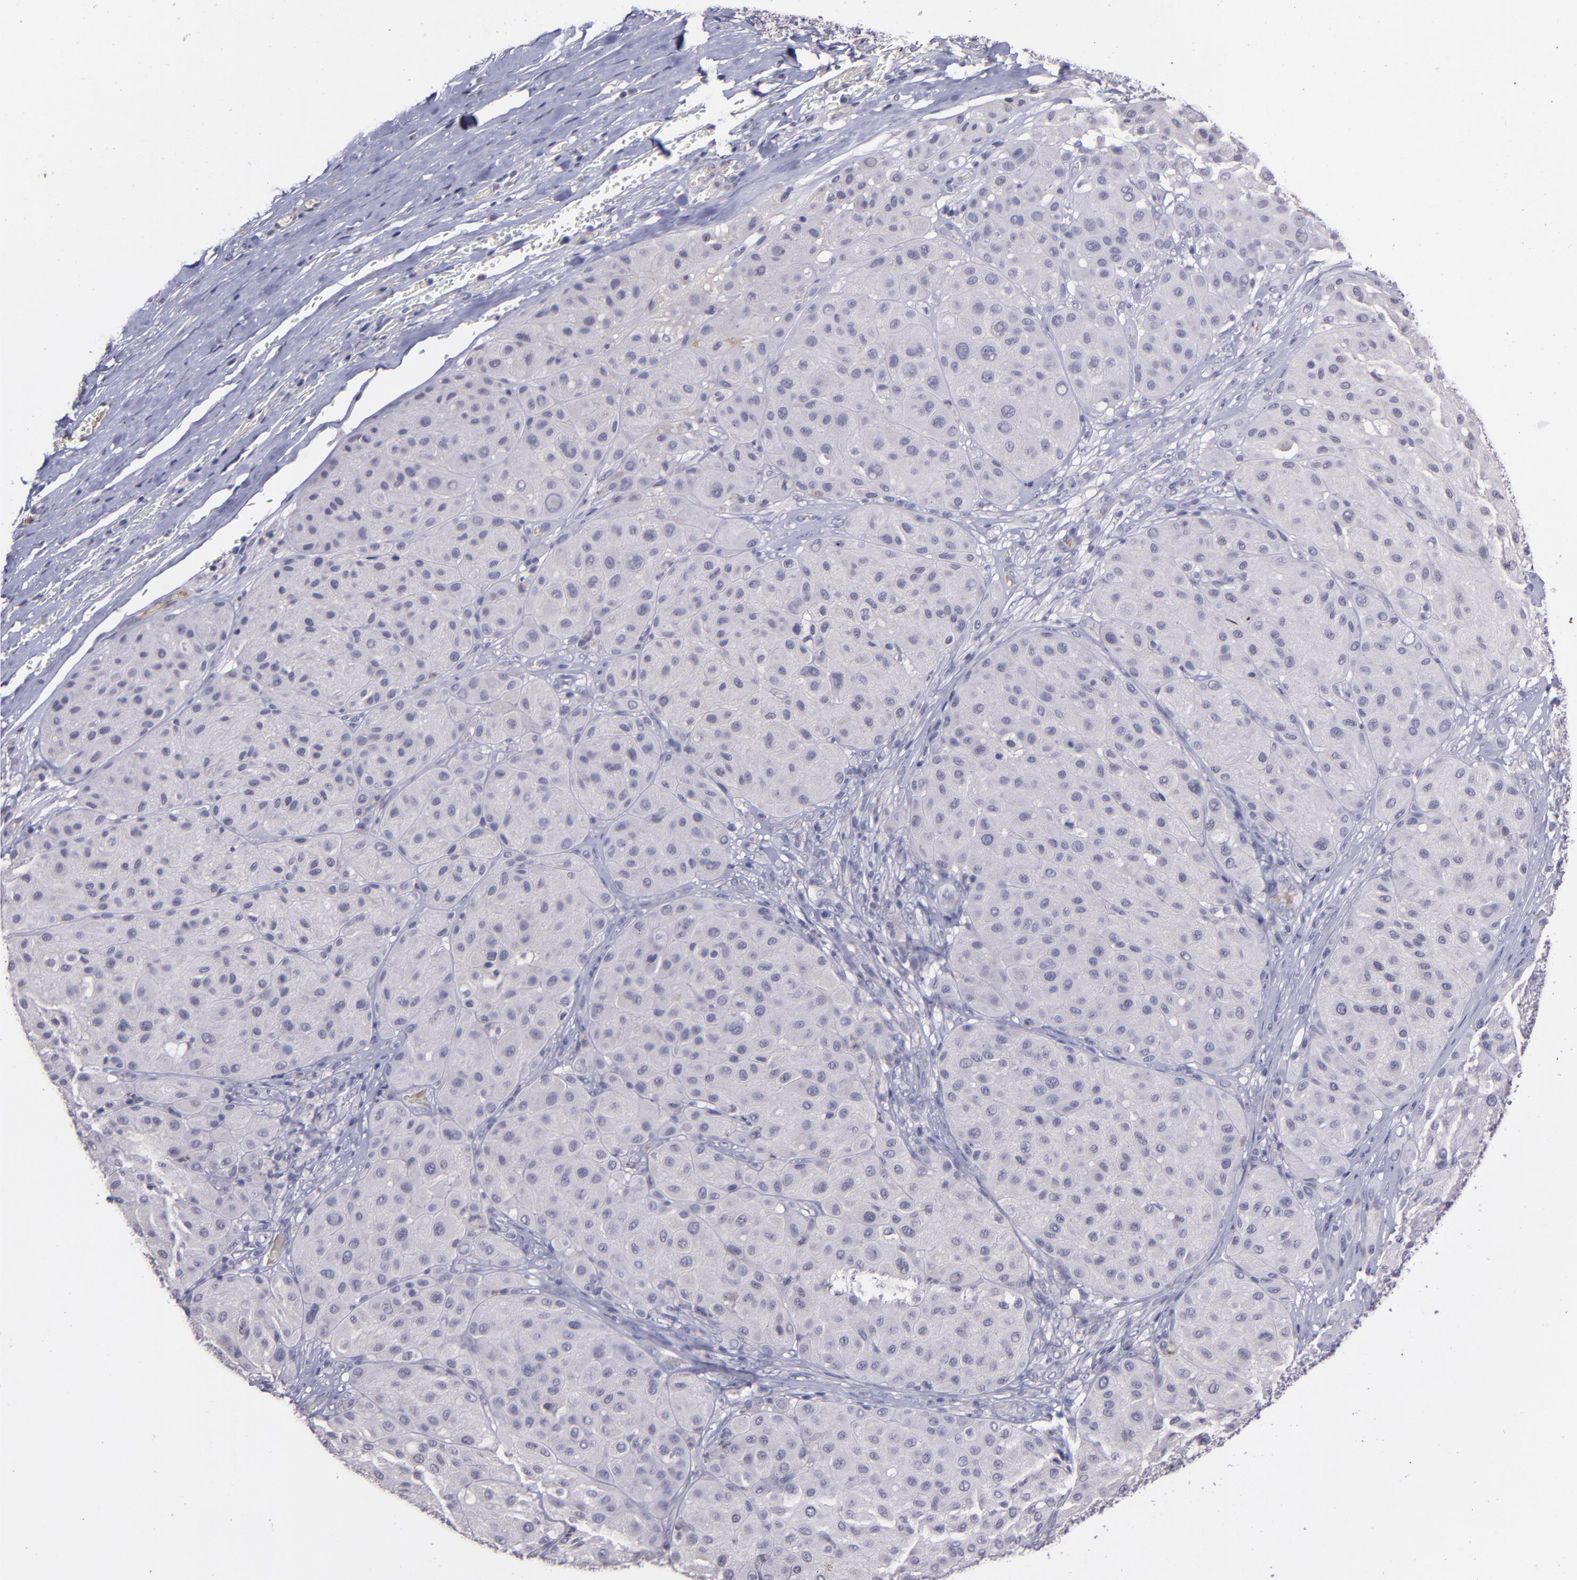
{"staining": {"intensity": "negative", "quantity": "none", "location": "none"}, "tissue": "melanoma", "cell_type": "Tumor cells", "image_type": "cancer", "snomed": [{"axis": "morphology", "description": "Normal tissue, NOS"}, {"axis": "morphology", "description": "Malignant melanoma, Metastatic site"}, {"axis": "topography", "description": "Skin"}], "caption": "Malignant melanoma (metastatic site) was stained to show a protein in brown. There is no significant expression in tumor cells.", "gene": "MASP1", "patient": {"sex": "male", "age": 41}}